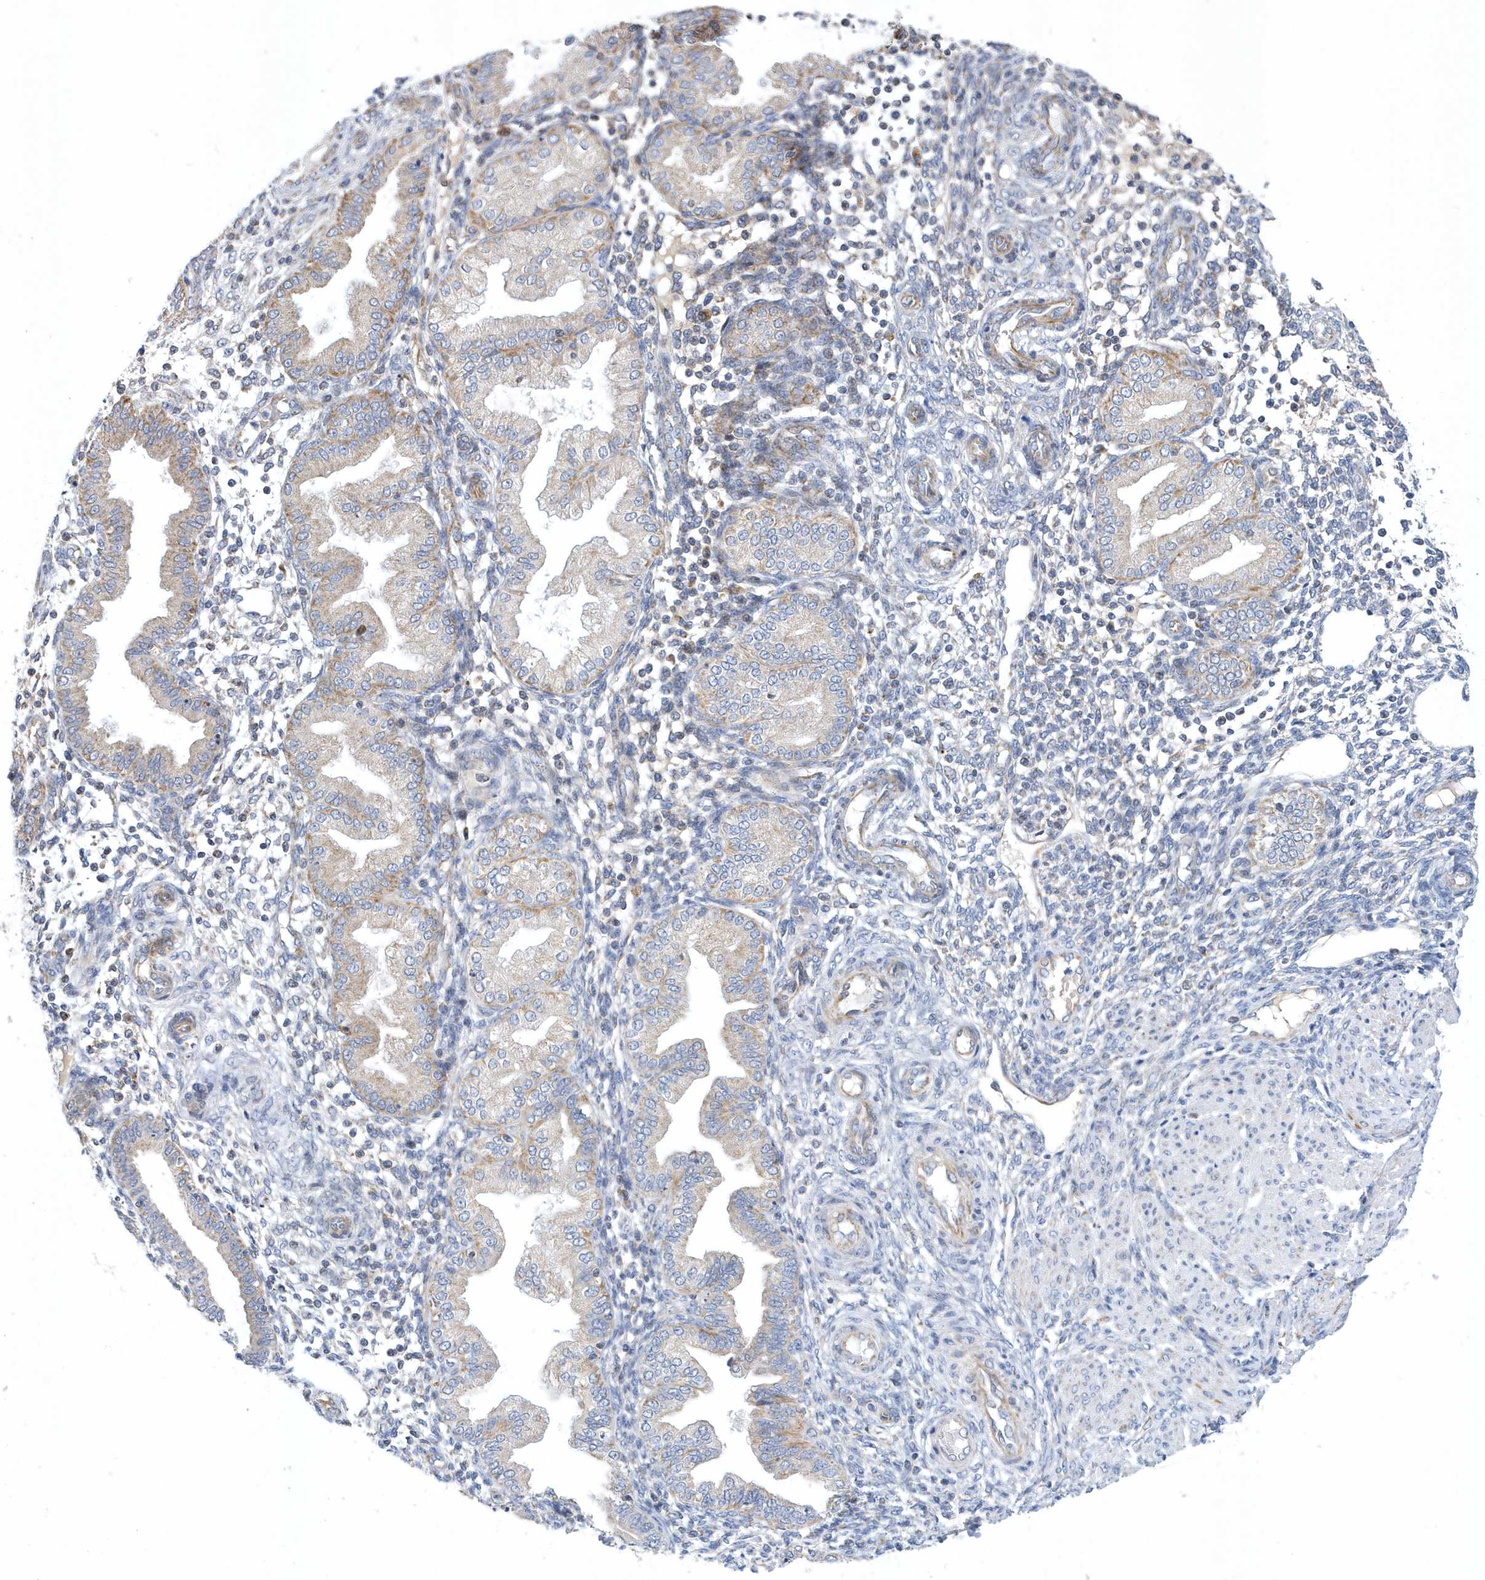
{"staining": {"intensity": "negative", "quantity": "none", "location": "none"}, "tissue": "endometrium", "cell_type": "Cells in endometrial stroma", "image_type": "normal", "snomed": [{"axis": "morphology", "description": "Normal tissue, NOS"}, {"axis": "topography", "description": "Endometrium"}], "caption": "Cells in endometrial stroma show no significant protein staining in normal endometrium.", "gene": "VWA5B2", "patient": {"sex": "female", "age": 53}}